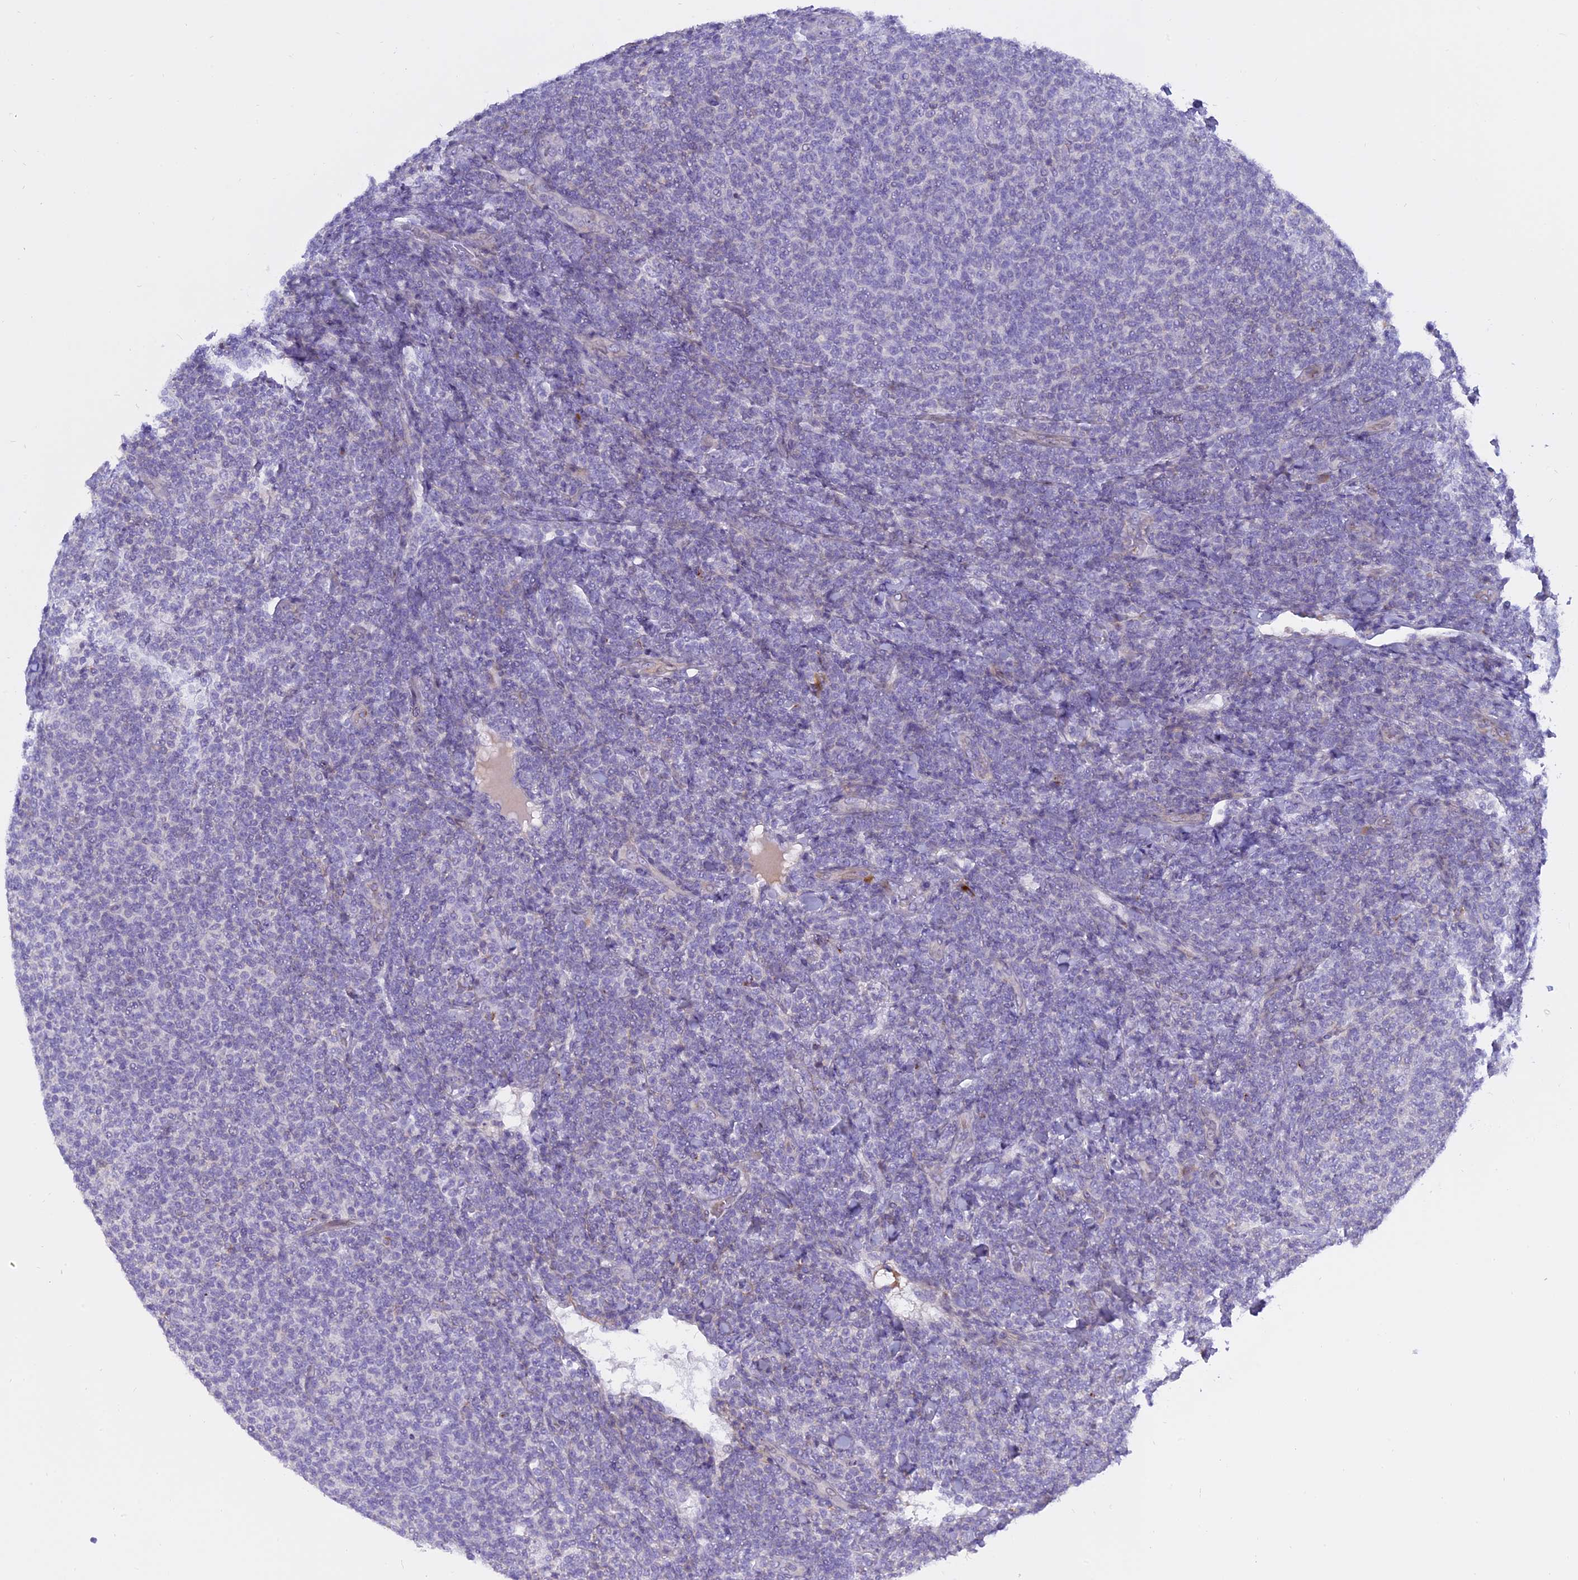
{"staining": {"intensity": "negative", "quantity": "none", "location": "none"}, "tissue": "lymphoma", "cell_type": "Tumor cells", "image_type": "cancer", "snomed": [{"axis": "morphology", "description": "Malignant lymphoma, non-Hodgkin's type, Low grade"}, {"axis": "topography", "description": "Lymph node"}], "caption": "An immunohistochemistry (IHC) histopathology image of lymphoma is shown. There is no staining in tumor cells of lymphoma.", "gene": "MBD3L1", "patient": {"sex": "male", "age": 66}}